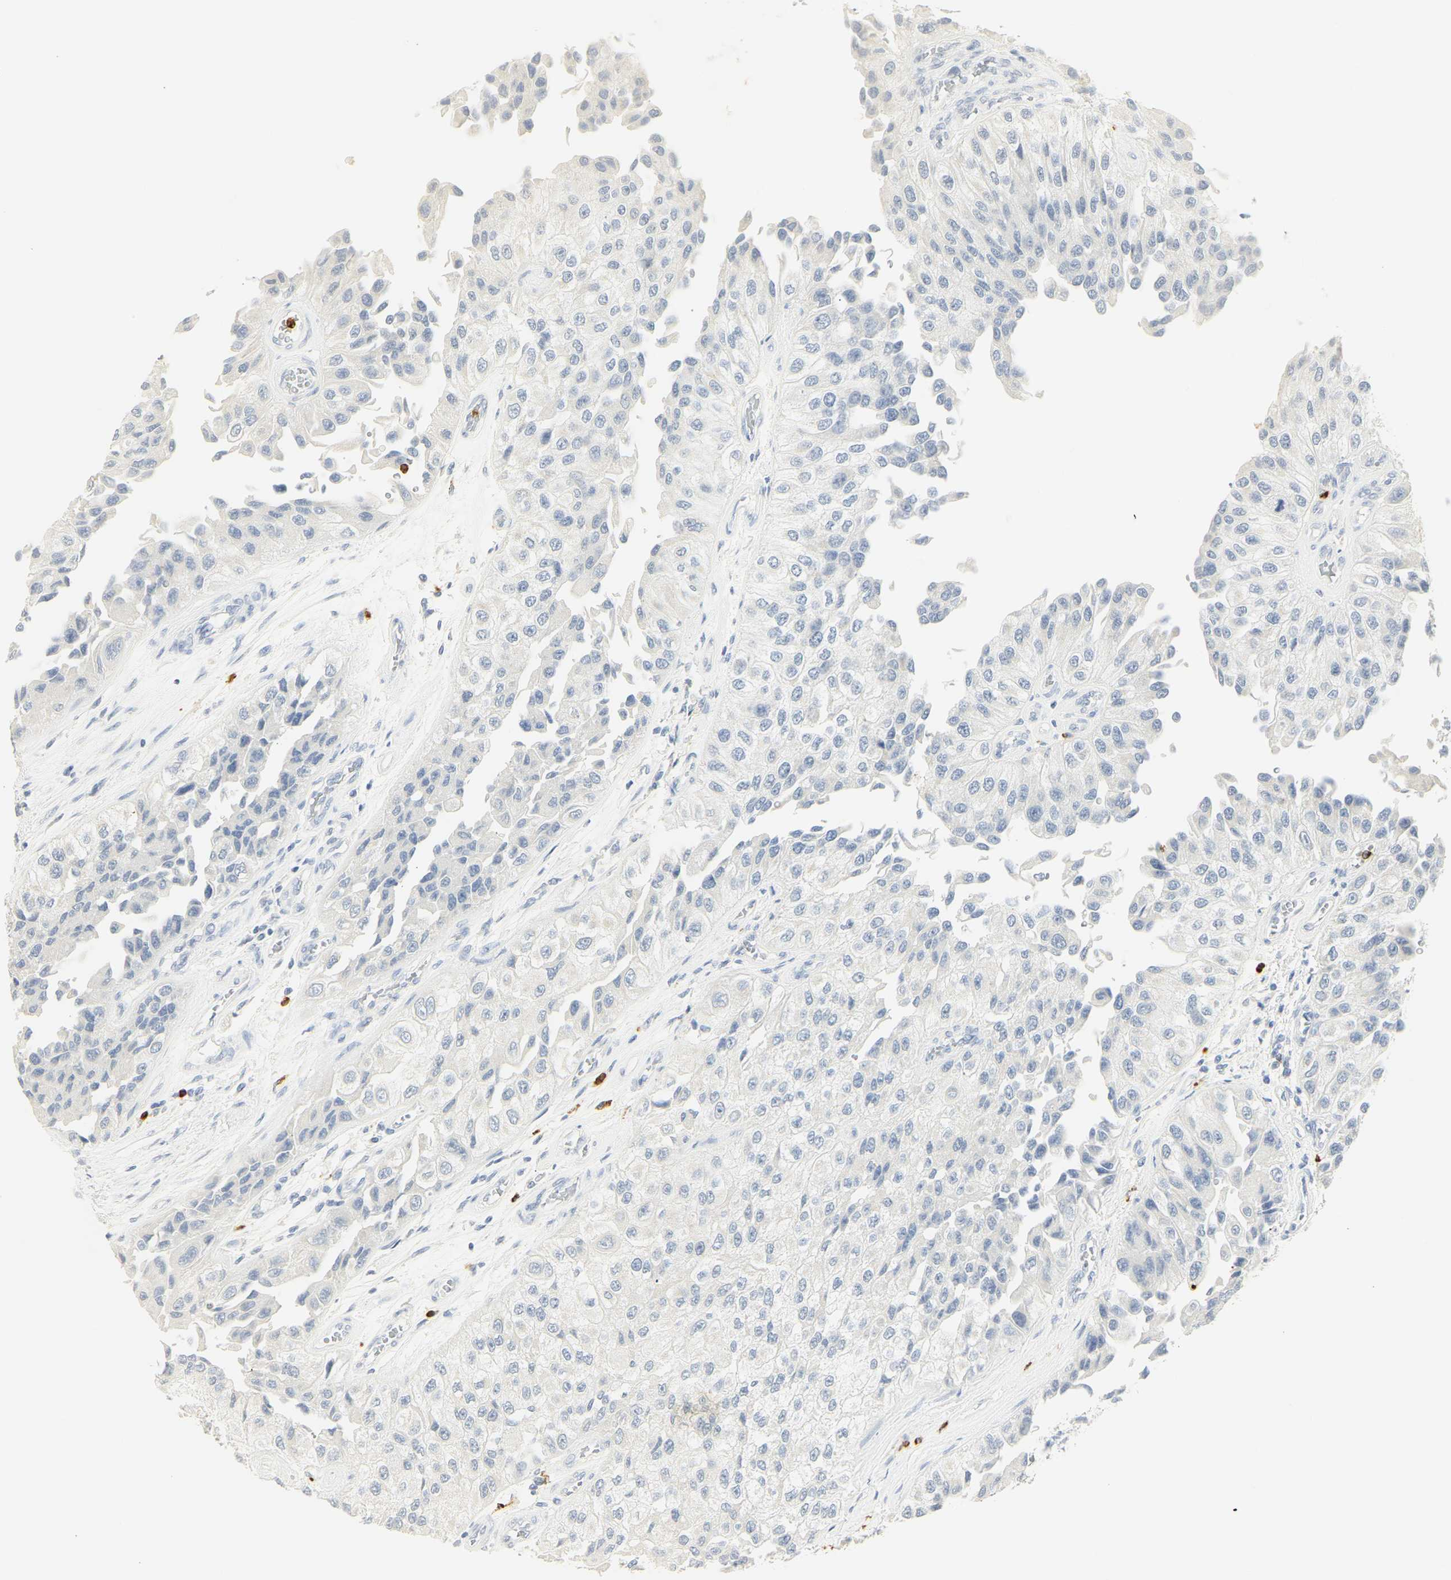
{"staining": {"intensity": "negative", "quantity": "none", "location": "none"}, "tissue": "urothelial cancer", "cell_type": "Tumor cells", "image_type": "cancer", "snomed": [{"axis": "morphology", "description": "Urothelial carcinoma, High grade"}, {"axis": "topography", "description": "Kidney"}, {"axis": "topography", "description": "Urinary bladder"}], "caption": "The image exhibits no staining of tumor cells in urothelial cancer. (DAB (3,3'-diaminobenzidine) IHC, high magnification).", "gene": "MPO", "patient": {"sex": "male", "age": 77}}